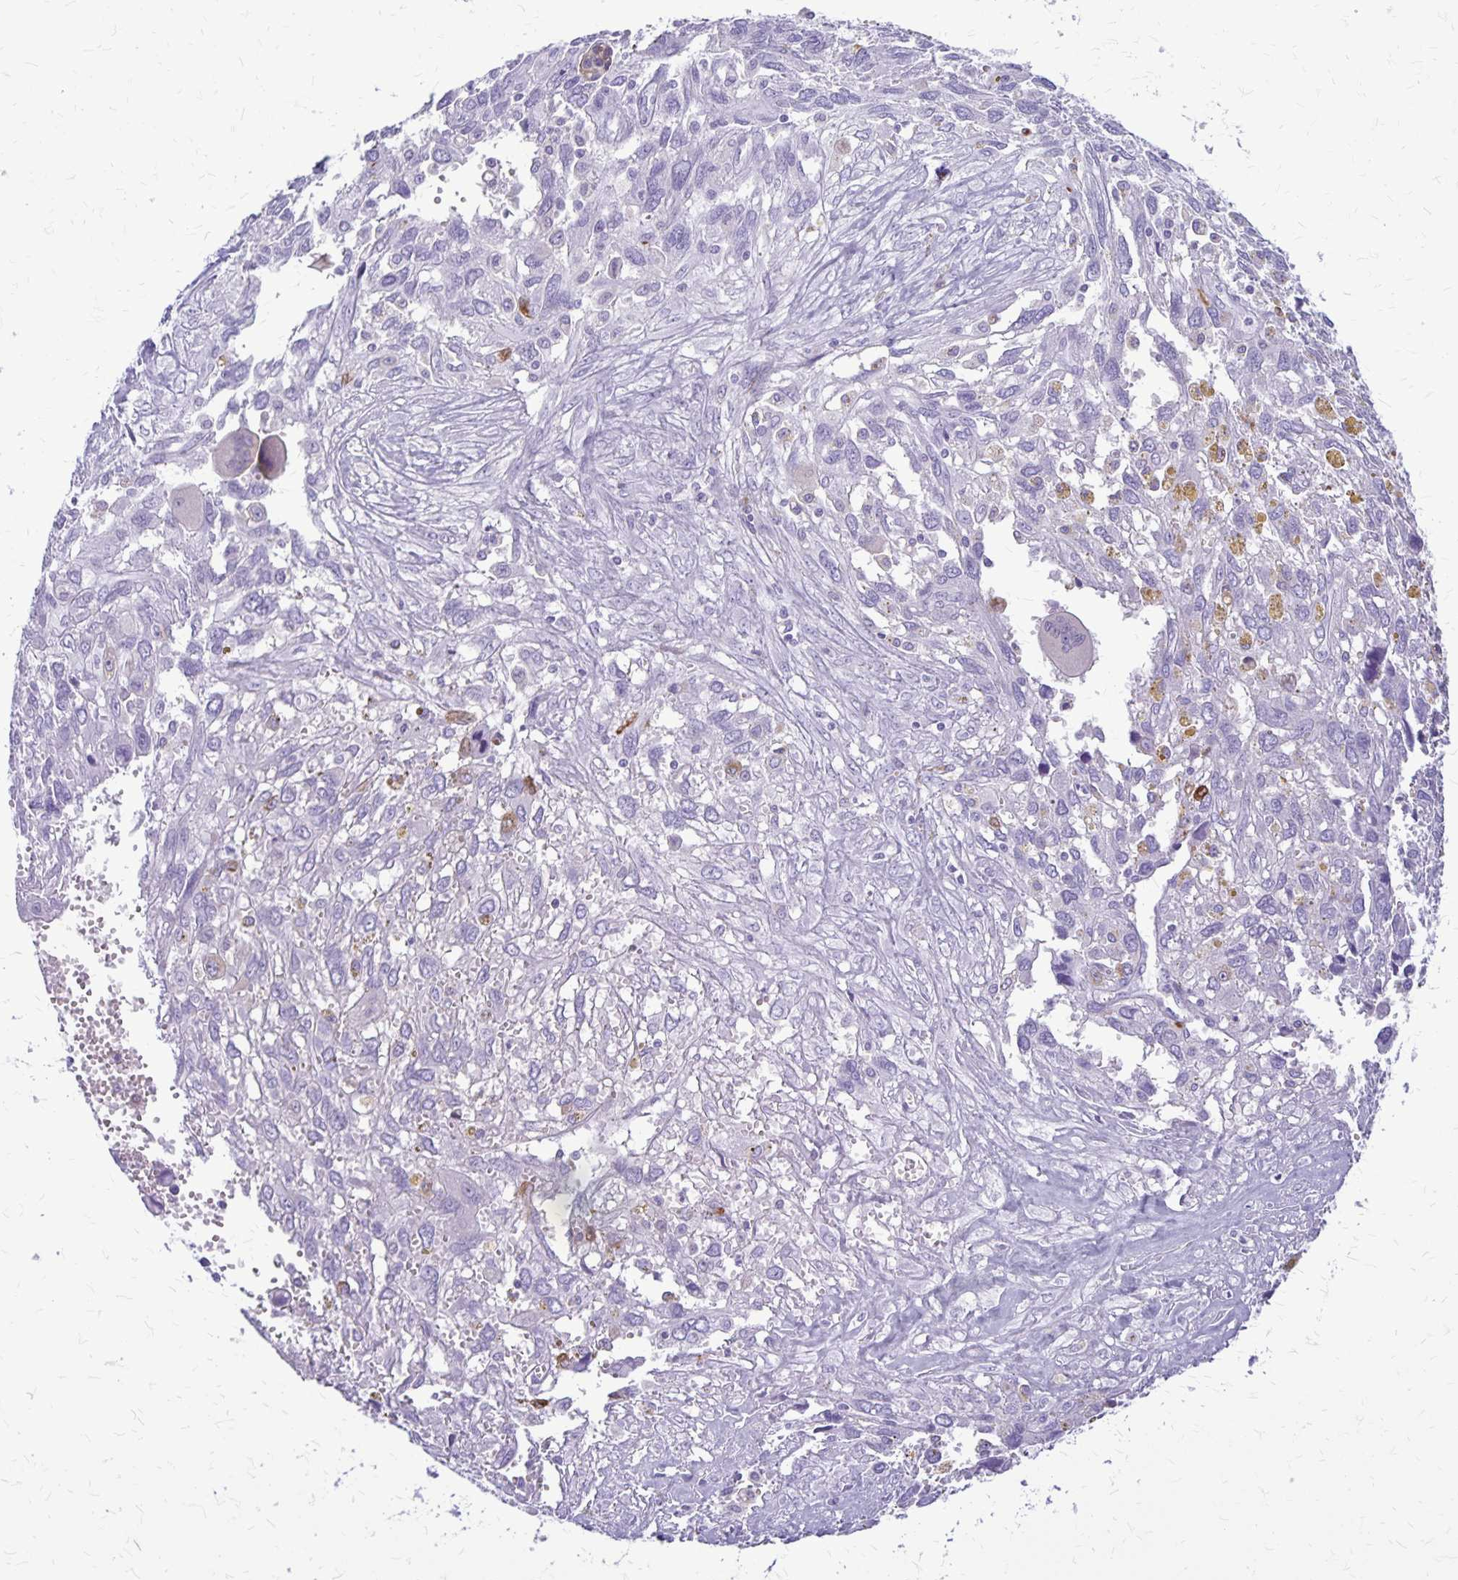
{"staining": {"intensity": "negative", "quantity": "none", "location": "none"}, "tissue": "pancreatic cancer", "cell_type": "Tumor cells", "image_type": "cancer", "snomed": [{"axis": "morphology", "description": "Adenocarcinoma, NOS"}, {"axis": "topography", "description": "Pancreas"}], "caption": "Protein analysis of adenocarcinoma (pancreatic) exhibits no significant positivity in tumor cells.", "gene": "RTN1", "patient": {"sex": "female", "age": 47}}